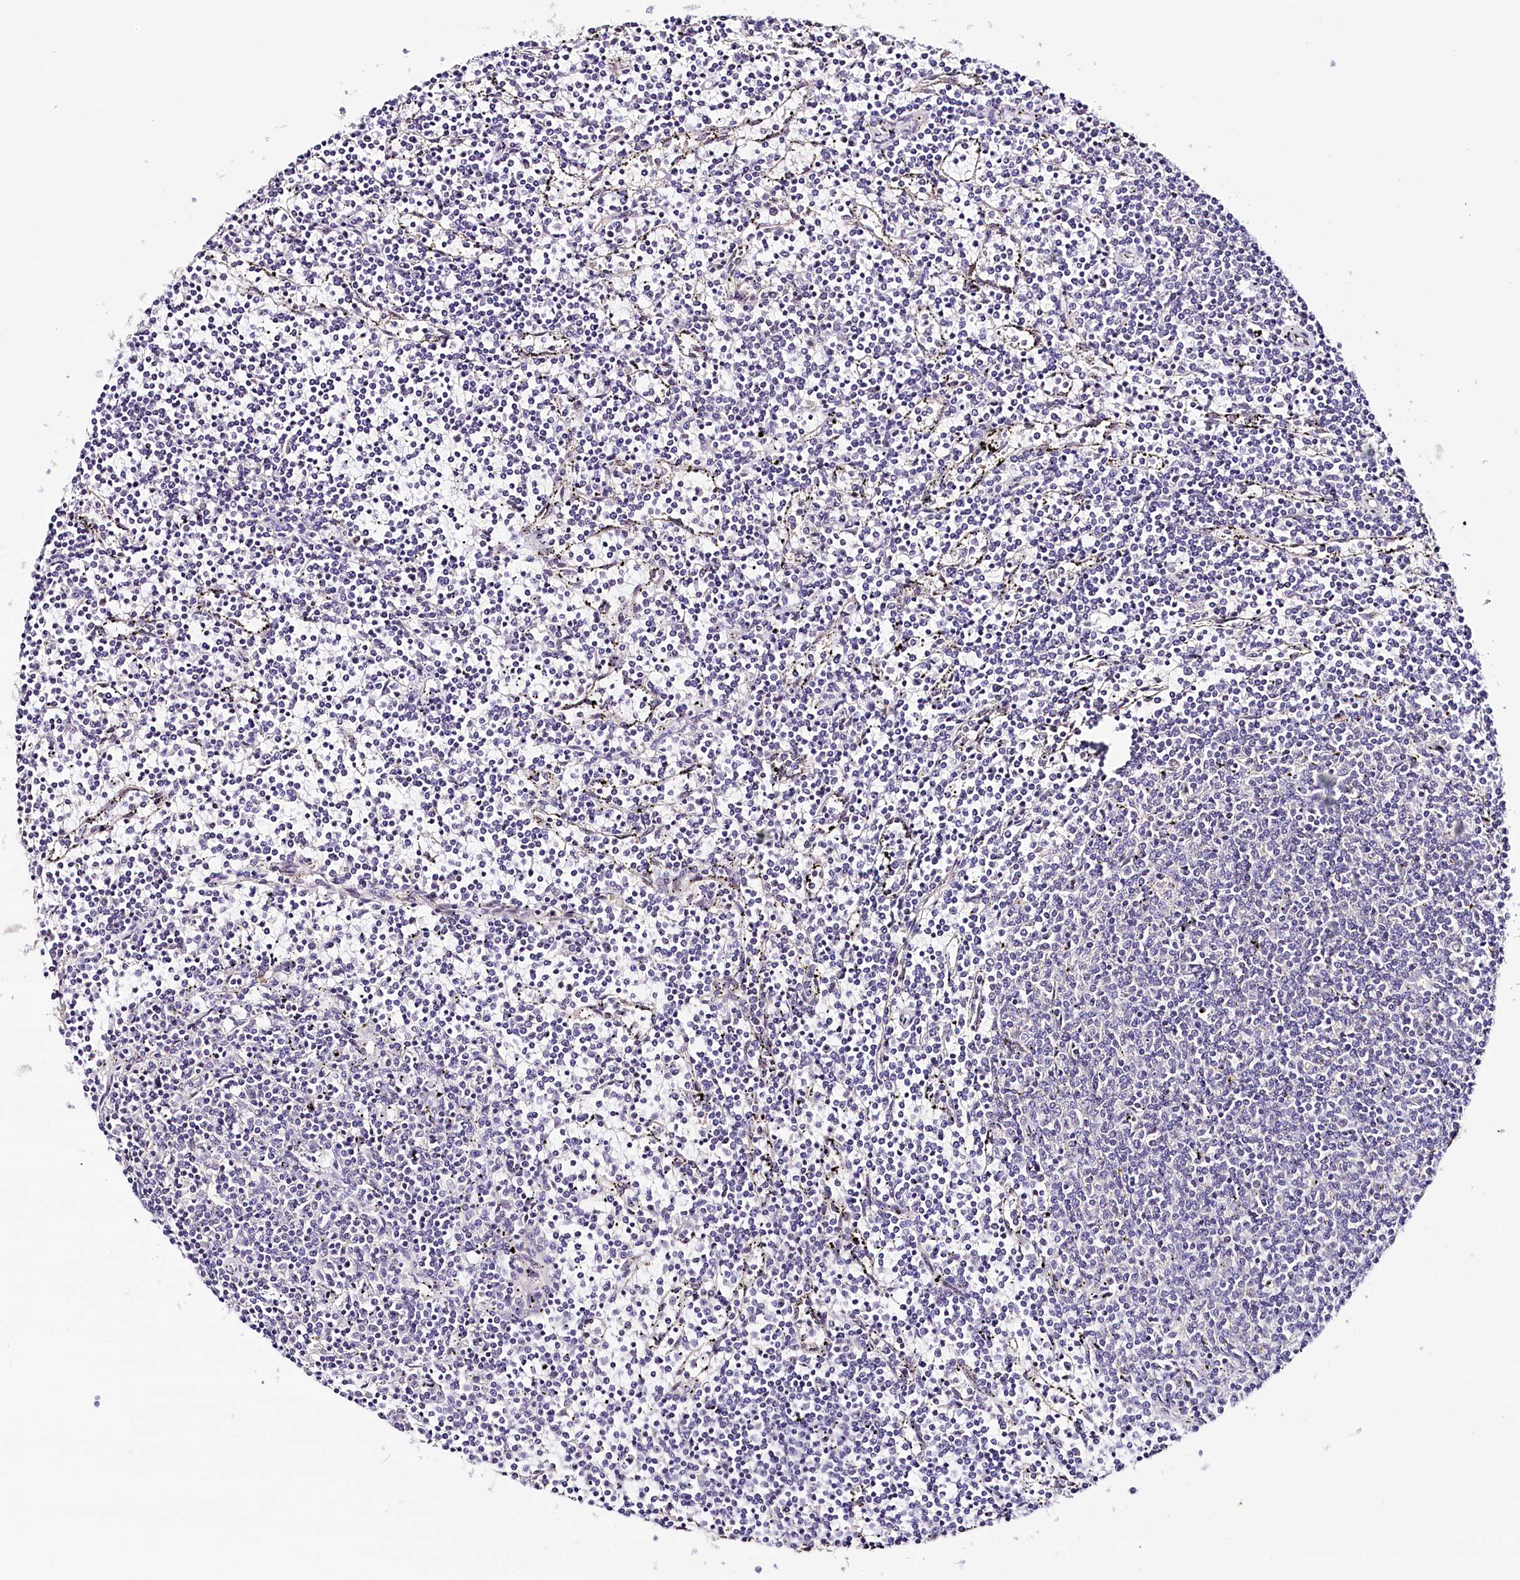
{"staining": {"intensity": "negative", "quantity": "none", "location": "none"}, "tissue": "lymphoma", "cell_type": "Tumor cells", "image_type": "cancer", "snomed": [{"axis": "morphology", "description": "Malignant lymphoma, non-Hodgkin's type, Low grade"}, {"axis": "topography", "description": "Spleen"}], "caption": "This is an immunohistochemistry (IHC) histopathology image of human lymphoma. There is no expression in tumor cells.", "gene": "PPP2R5B", "patient": {"sex": "female", "age": 50}}